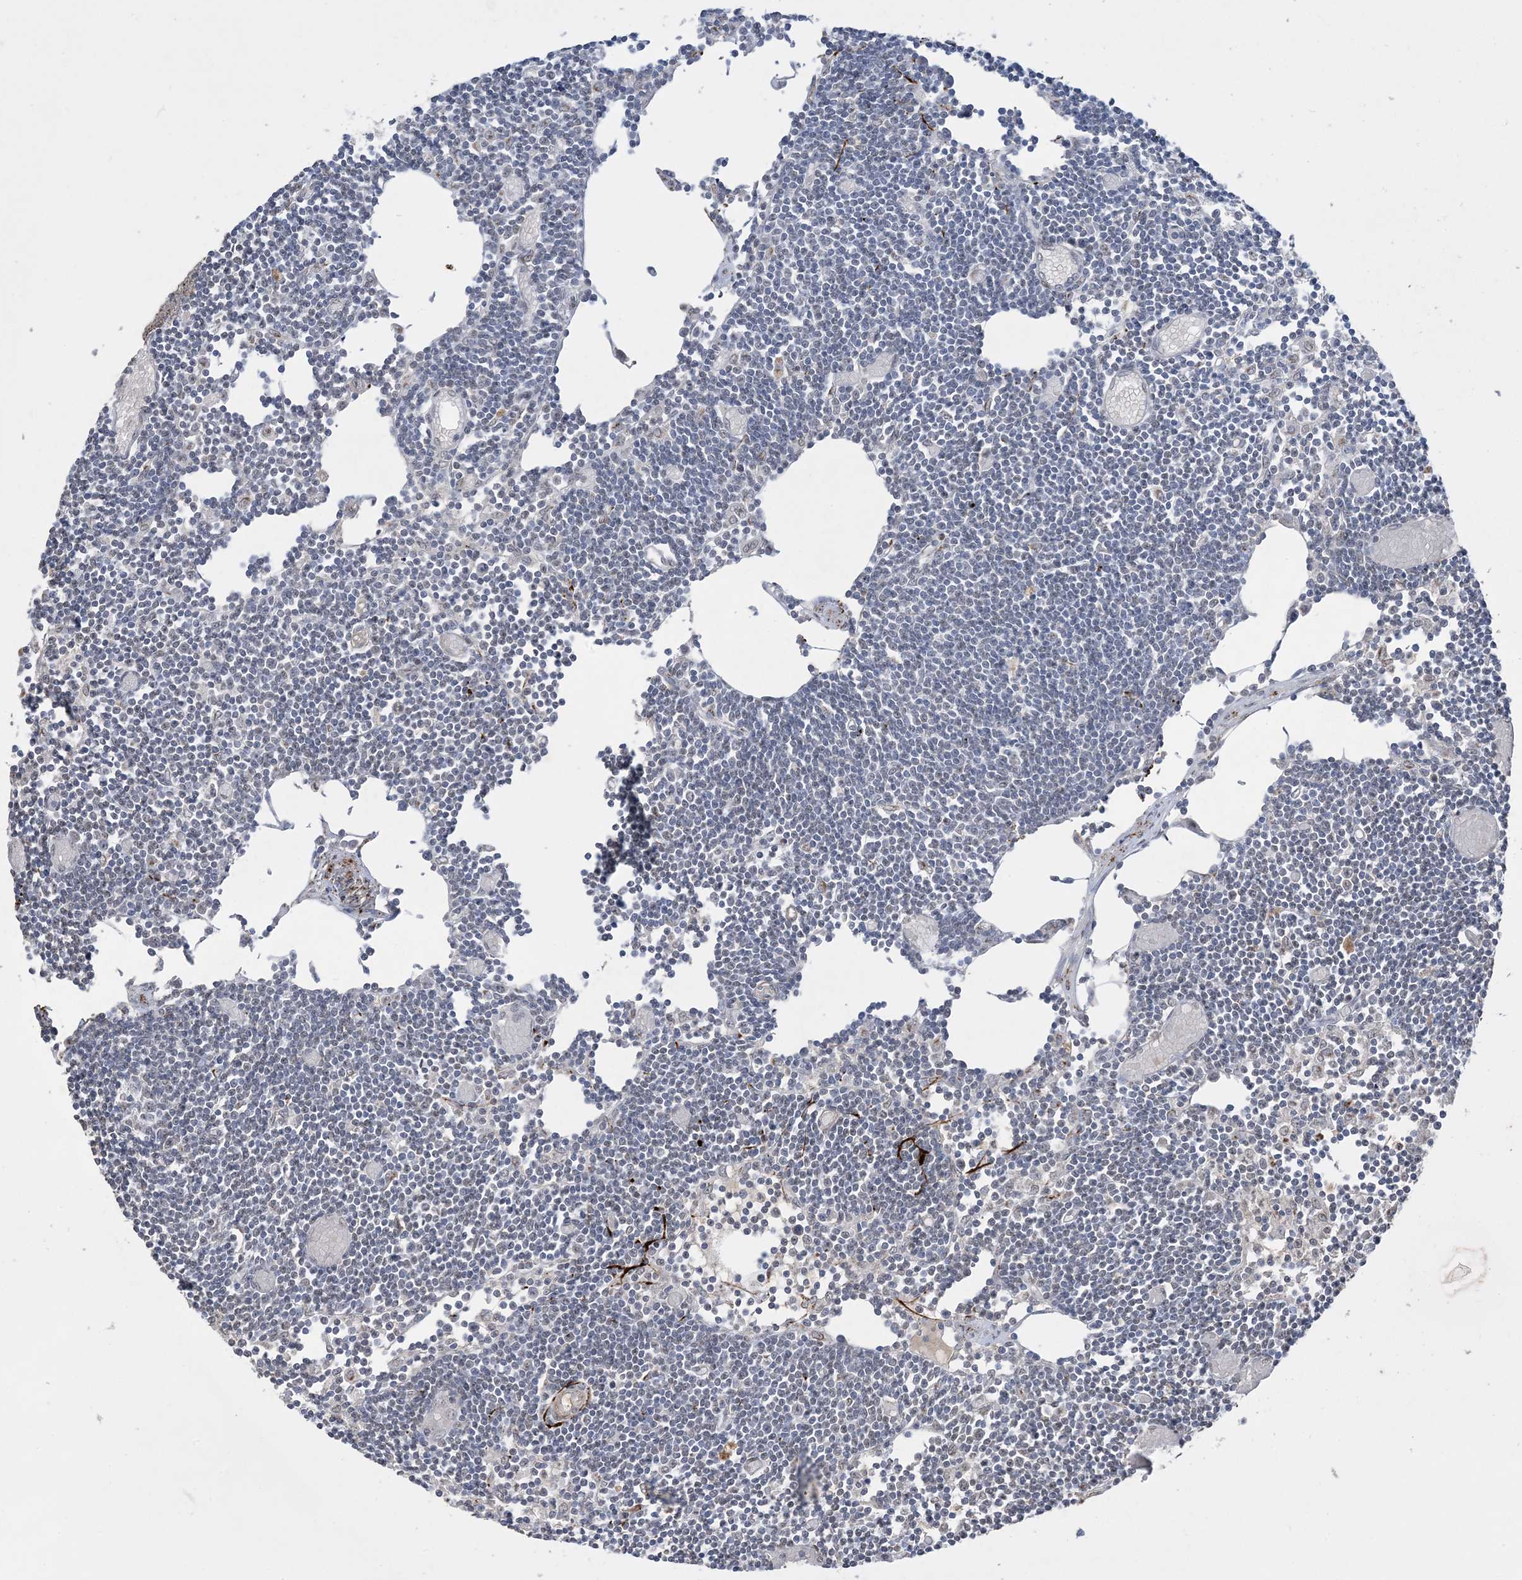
{"staining": {"intensity": "negative", "quantity": "none", "location": "none"}, "tissue": "lymph node", "cell_type": "Germinal center cells", "image_type": "normal", "snomed": [{"axis": "morphology", "description": "Normal tissue, NOS"}, {"axis": "topography", "description": "Lymph node"}], "caption": "Micrograph shows no significant protein expression in germinal center cells of benign lymph node.", "gene": "XRN1", "patient": {"sex": "female", "age": 11}}